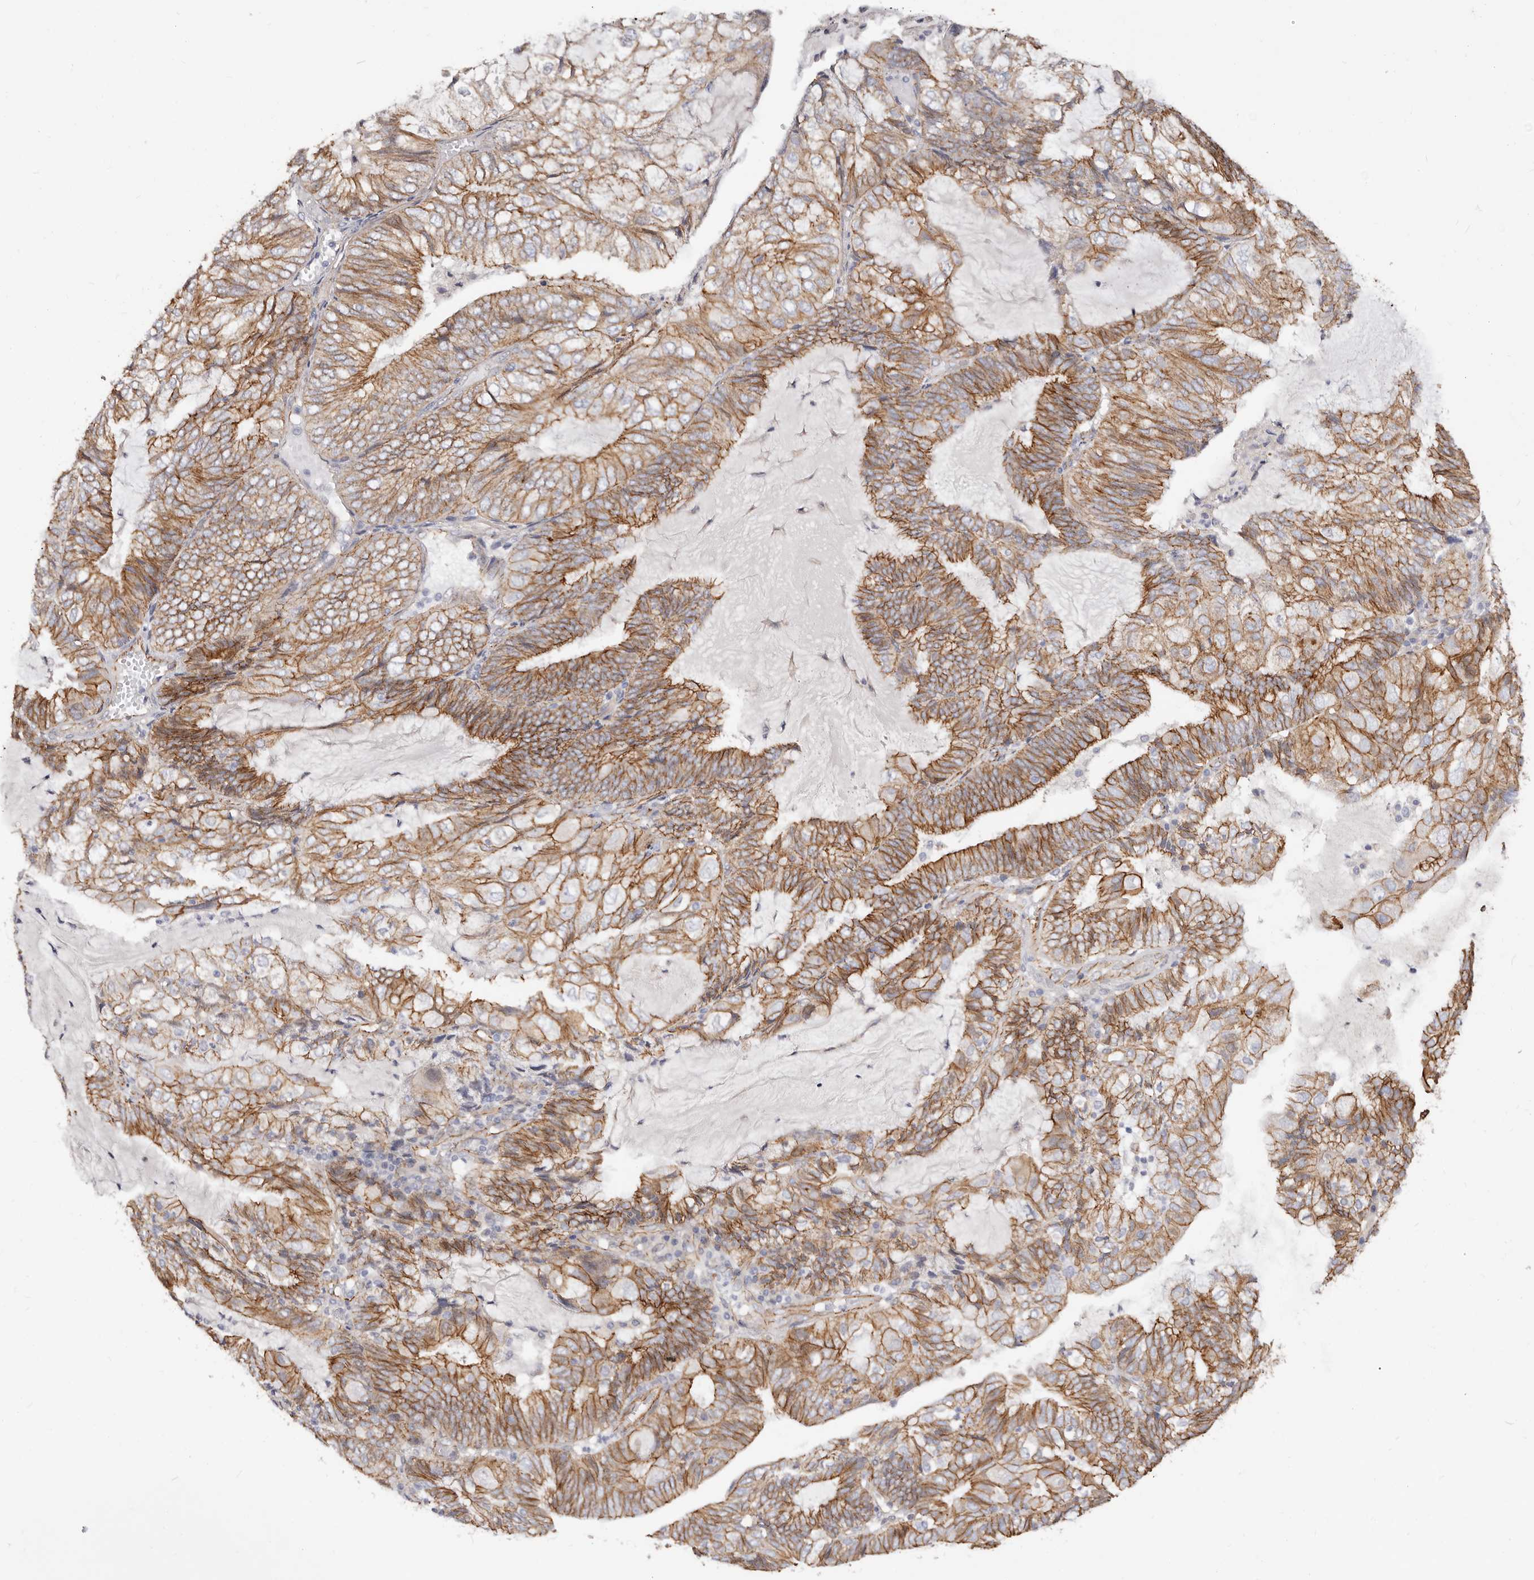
{"staining": {"intensity": "strong", "quantity": ">75%", "location": "cytoplasmic/membranous"}, "tissue": "endometrial cancer", "cell_type": "Tumor cells", "image_type": "cancer", "snomed": [{"axis": "morphology", "description": "Adenocarcinoma, NOS"}, {"axis": "topography", "description": "Endometrium"}], "caption": "This photomicrograph reveals IHC staining of endometrial adenocarcinoma, with high strong cytoplasmic/membranous expression in about >75% of tumor cells.", "gene": "CTNNB1", "patient": {"sex": "female", "age": 81}}